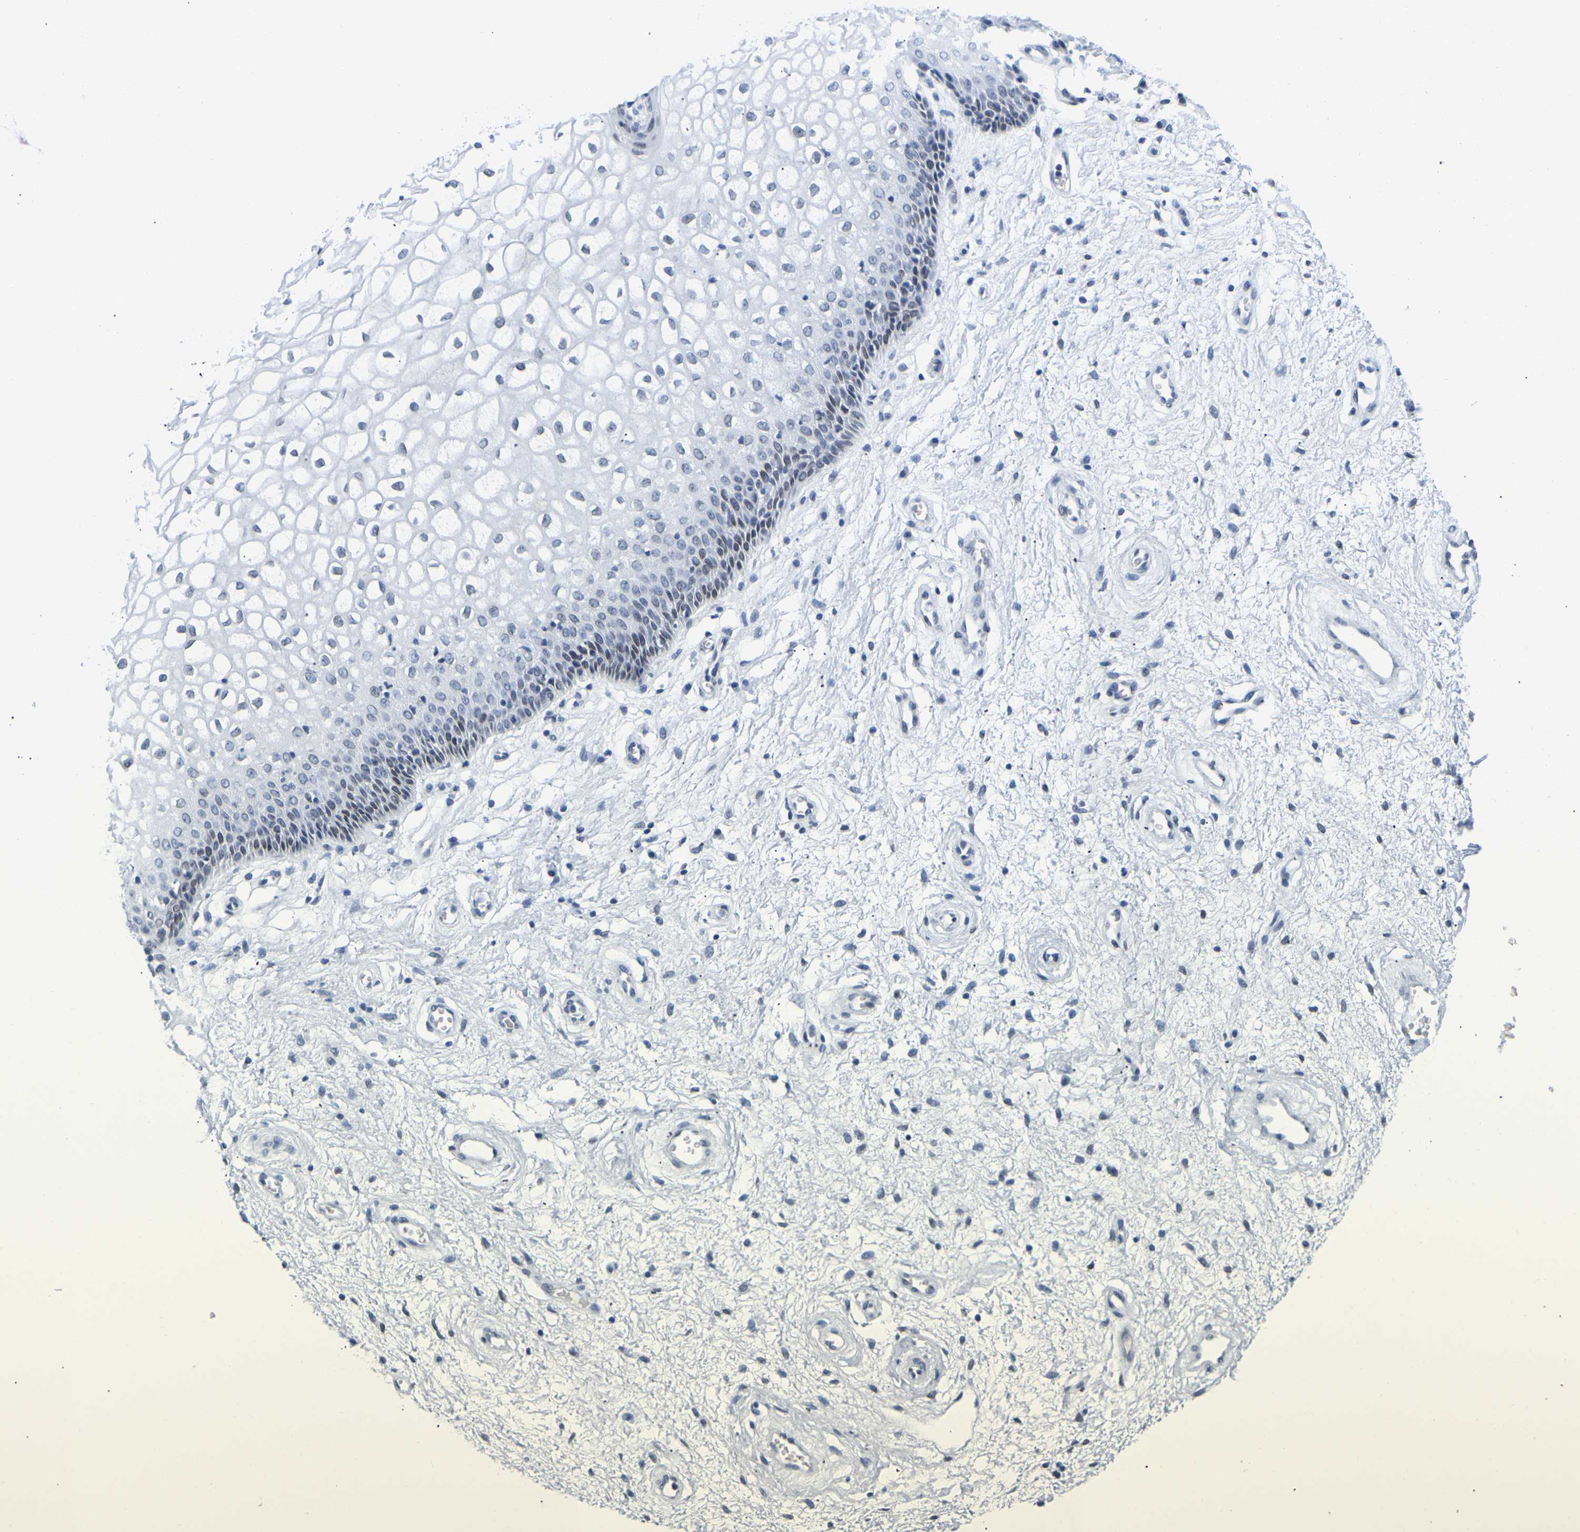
{"staining": {"intensity": "weak", "quantity": "<25%", "location": "nuclear"}, "tissue": "vagina", "cell_type": "Squamous epithelial cells", "image_type": "normal", "snomed": [{"axis": "morphology", "description": "Normal tissue, NOS"}, {"axis": "topography", "description": "Vagina"}], "caption": "DAB immunohistochemical staining of normal vagina reveals no significant staining in squamous epithelial cells. (DAB (3,3'-diaminobenzidine) immunohistochemistry, high magnification).", "gene": "UPK3A", "patient": {"sex": "female", "age": 34}}